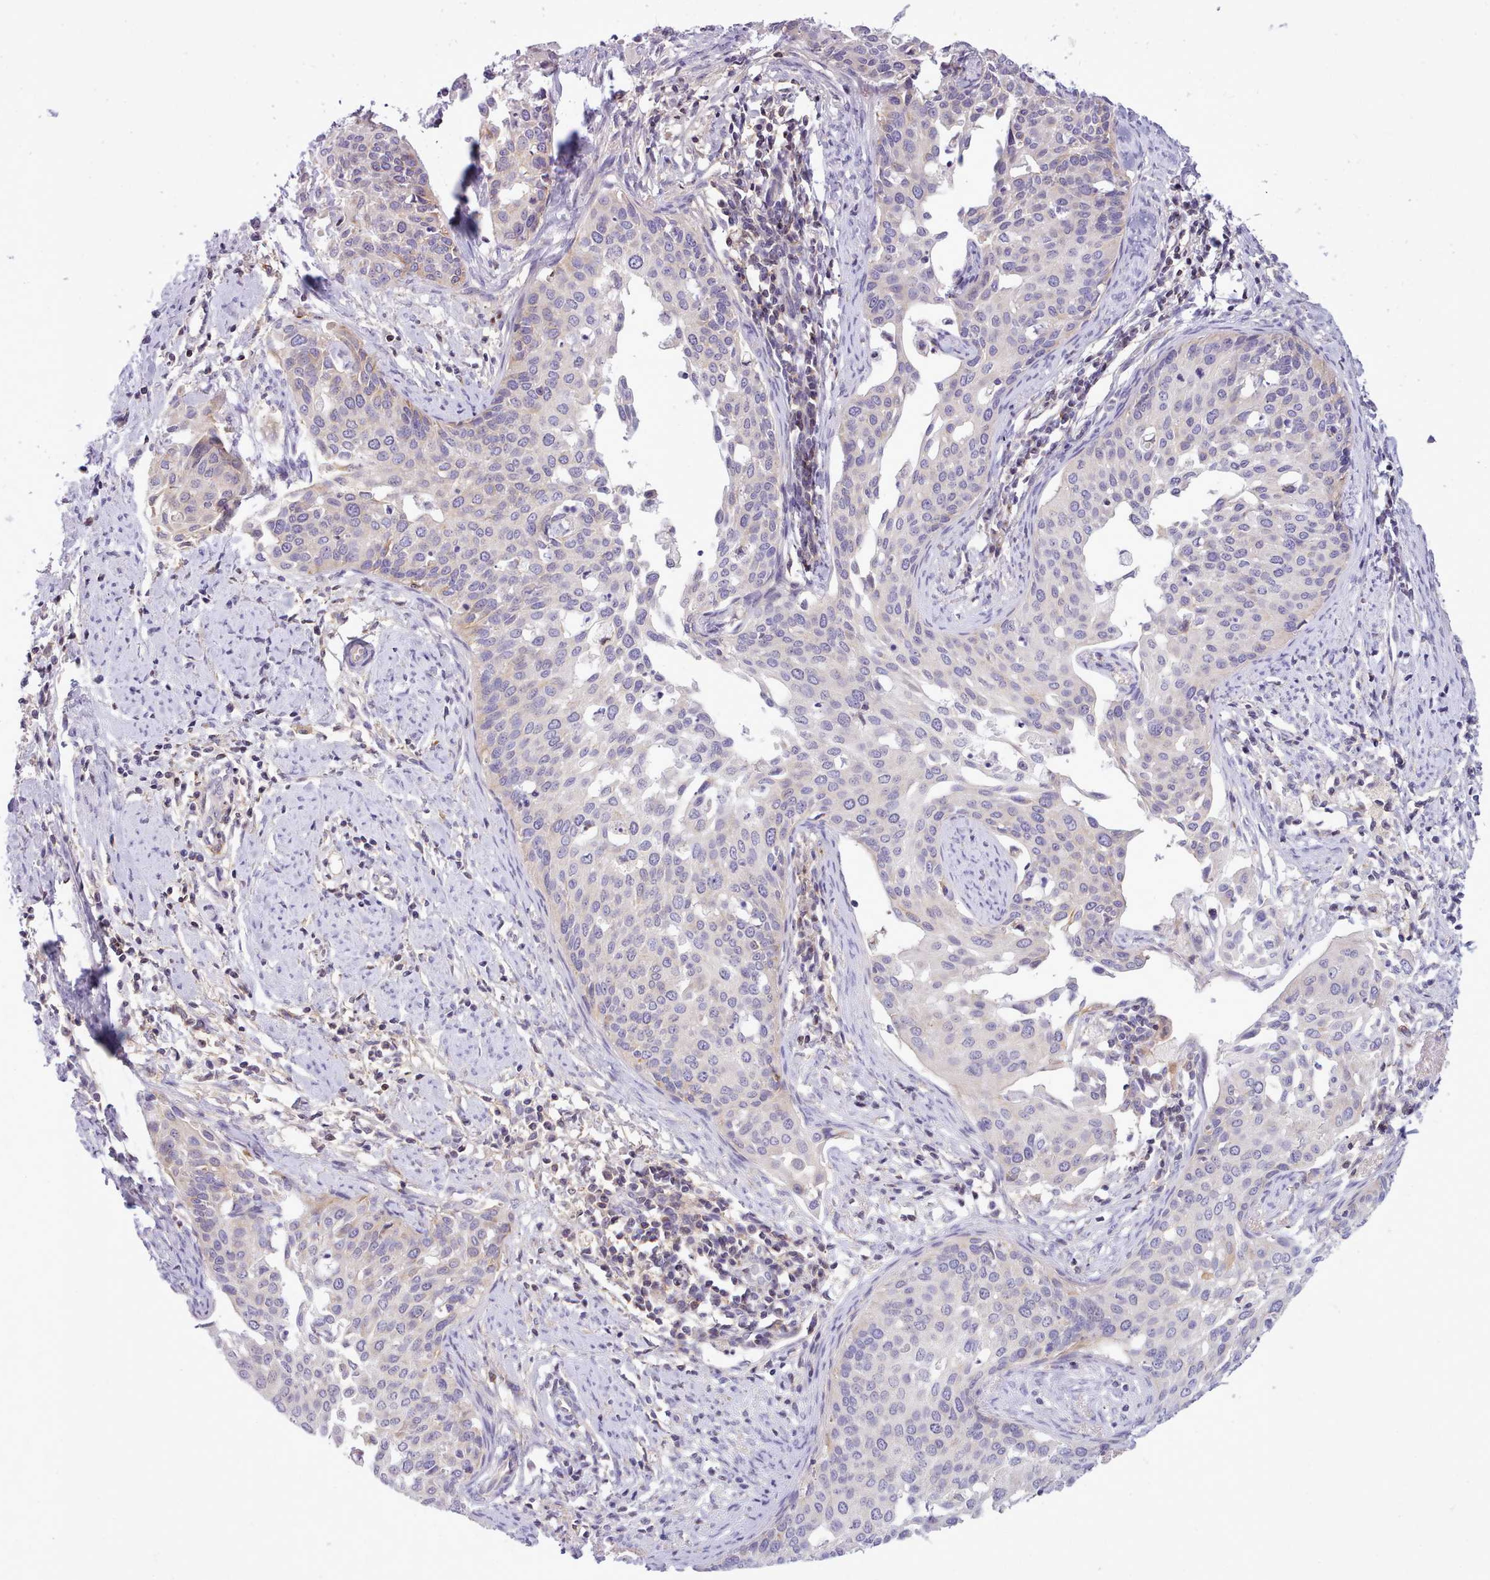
{"staining": {"intensity": "weak", "quantity": "<25%", "location": "cytoplasmic/membranous"}, "tissue": "cervical cancer", "cell_type": "Tumor cells", "image_type": "cancer", "snomed": [{"axis": "morphology", "description": "Squamous cell carcinoma, NOS"}, {"axis": "topography", "description": "Cervix"}], "caption": "Cervical cancer (squamous cell carcinoma) stained for a protein using immunohistochemistry (IHC) reveals no positivity tumor cells.", "gene": "CYP2A13", "patient": {"sex": "female", "age": 44}}